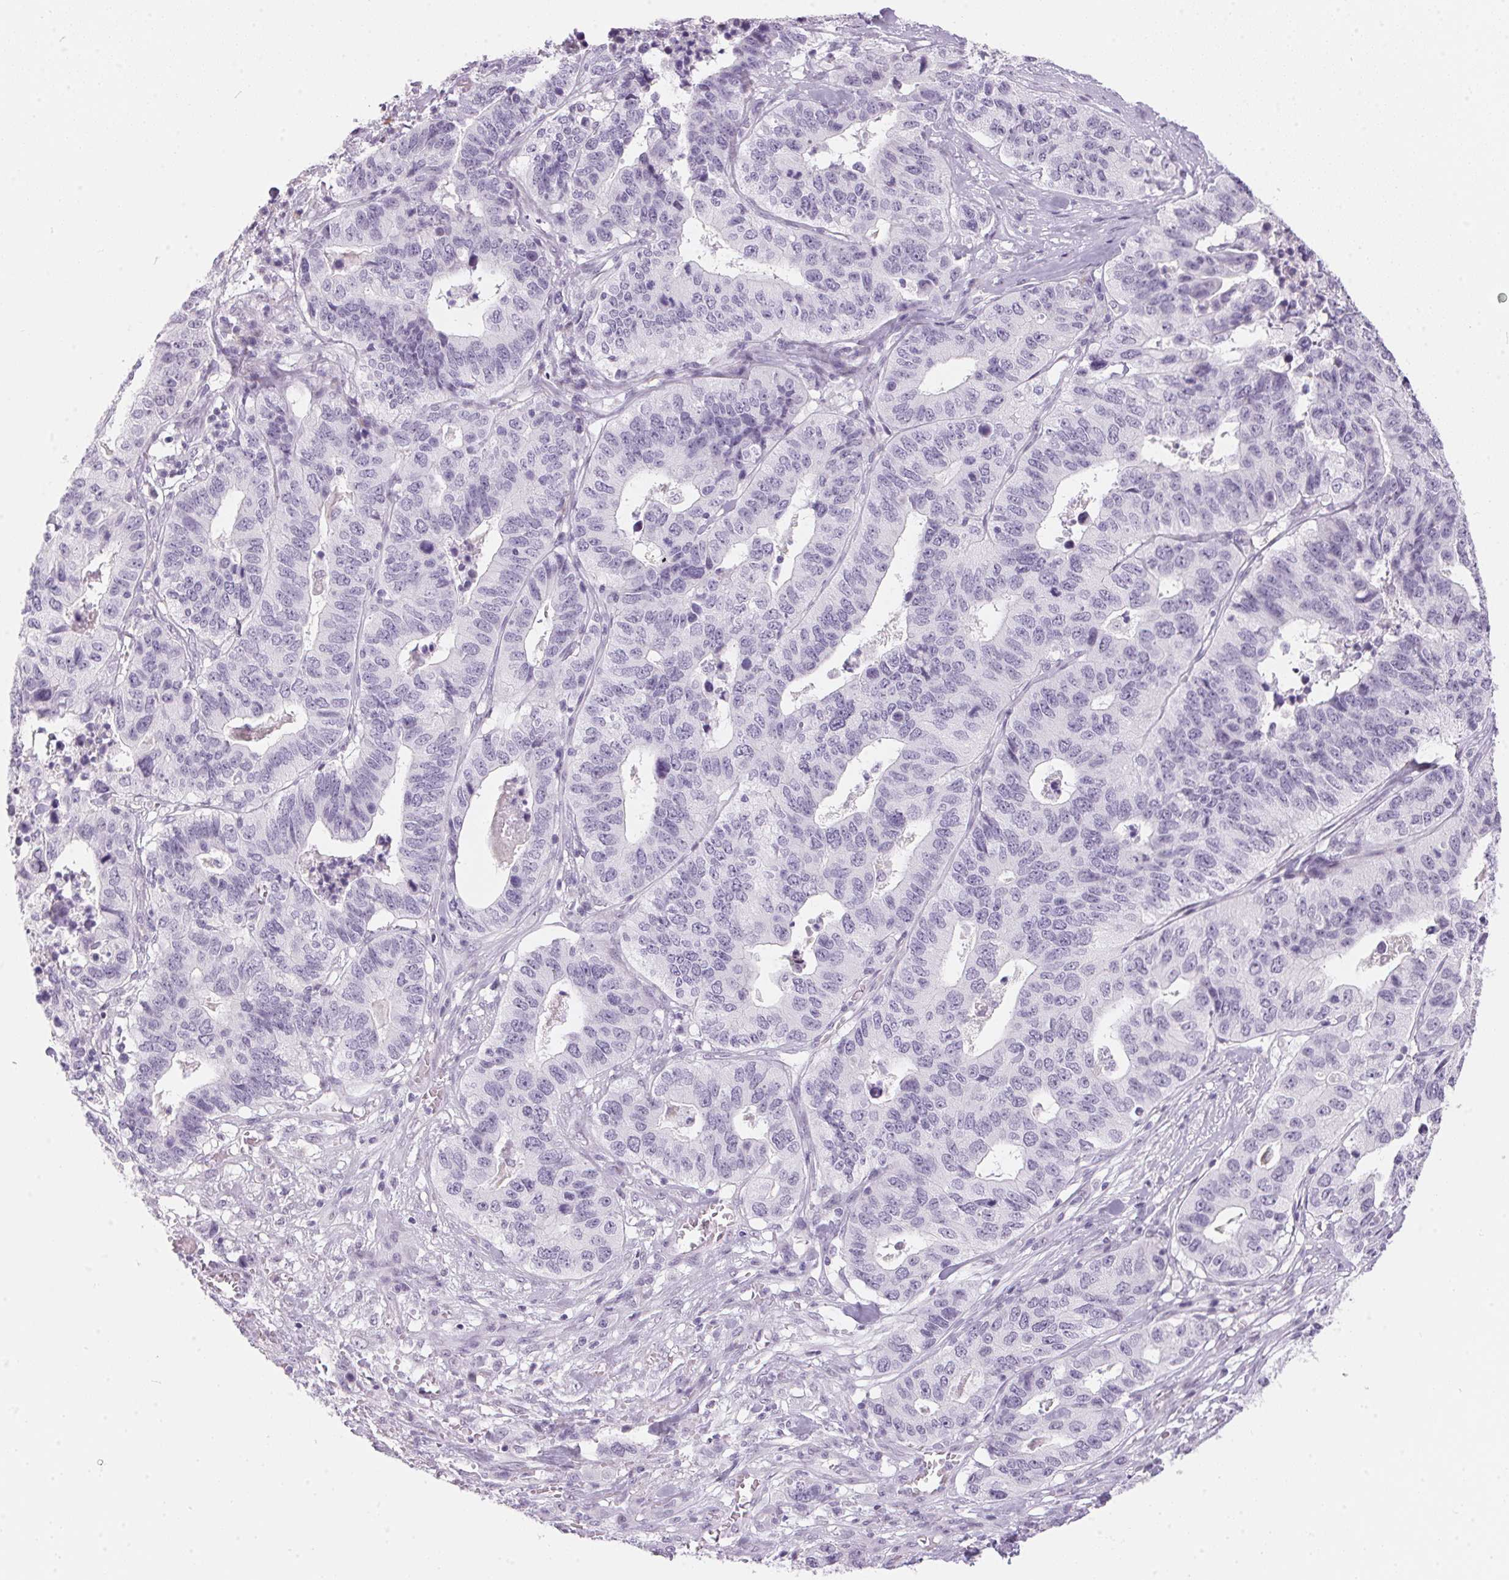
{"staining": {"intensity": "negative", "quantity": "none", "location": "none"}, "tissue": "stomach cancer", "cell_type": "Tumor cells", "image_type": "cancer", "snomed": [{"axis": "morphology", "description": "Adenocarcinoma, NOS"}, {"axis": "topography", "description": "Stomach, upper"}], "caption": "Human adenocarcinoma (stomach) stained for a protein using IHC exhibits no staining in tumor cells.", "gene": "CADPS", "patient": {"sex": "female", "age": 67}}